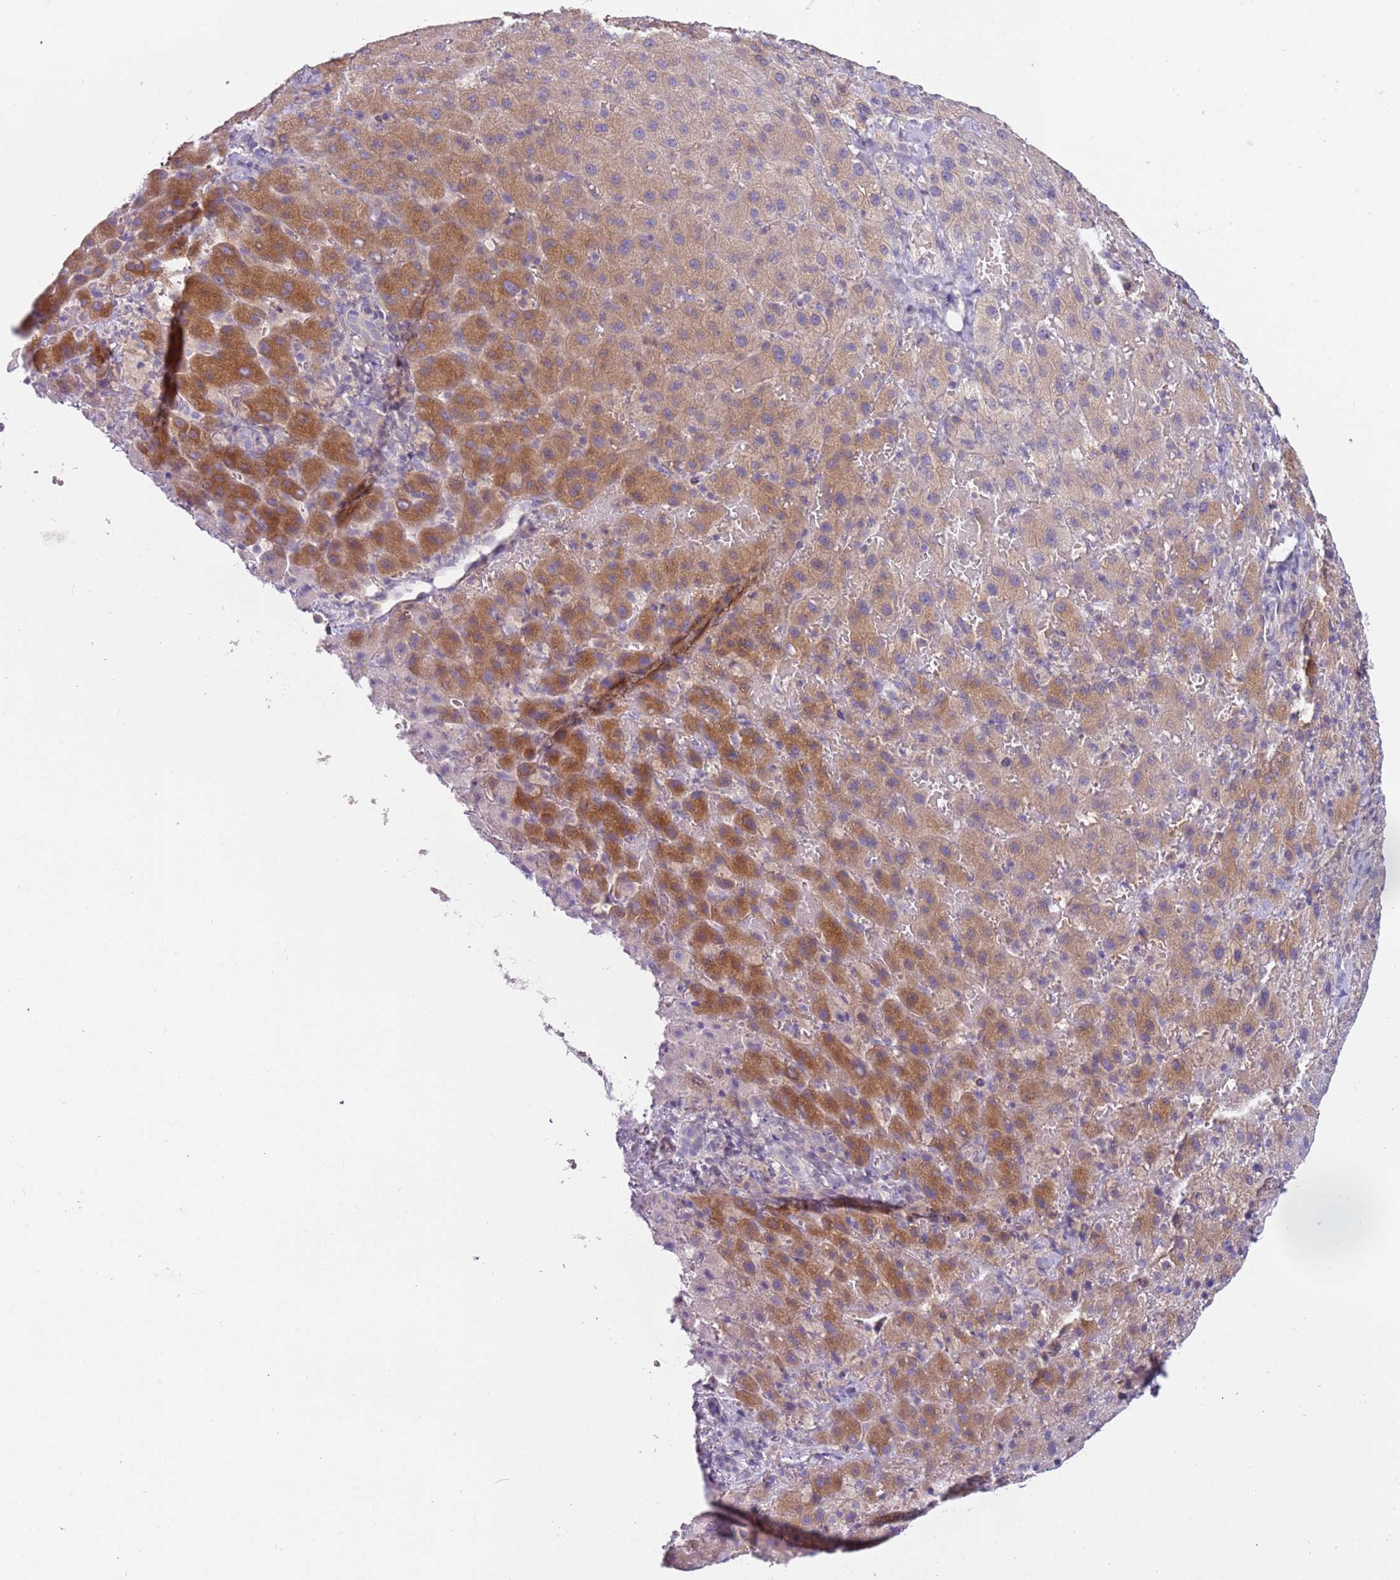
{"staining": {"intensity": "moderate", "quantity": ">75%", "location": "cytoplasmic/membranous"}, "tissue": "liver cancer", "cell_type": "Tumor cells", "image_type": "cancer", "snomed": [{"axis": "morphology", "description": "Carcinoma, Hepatocellular, NOS"}, {"axis": "topography", "description": "Liver"}], "caption": "Immunohistochemistry of liver cancer (hepatocellular carcinoma) displays medium levels of moderate cytoplasmic/membranous expression in approximately >75% of tumor cells.", "gene": "ARHGAP5", "patient": {"sex": "female", "age": 58}}